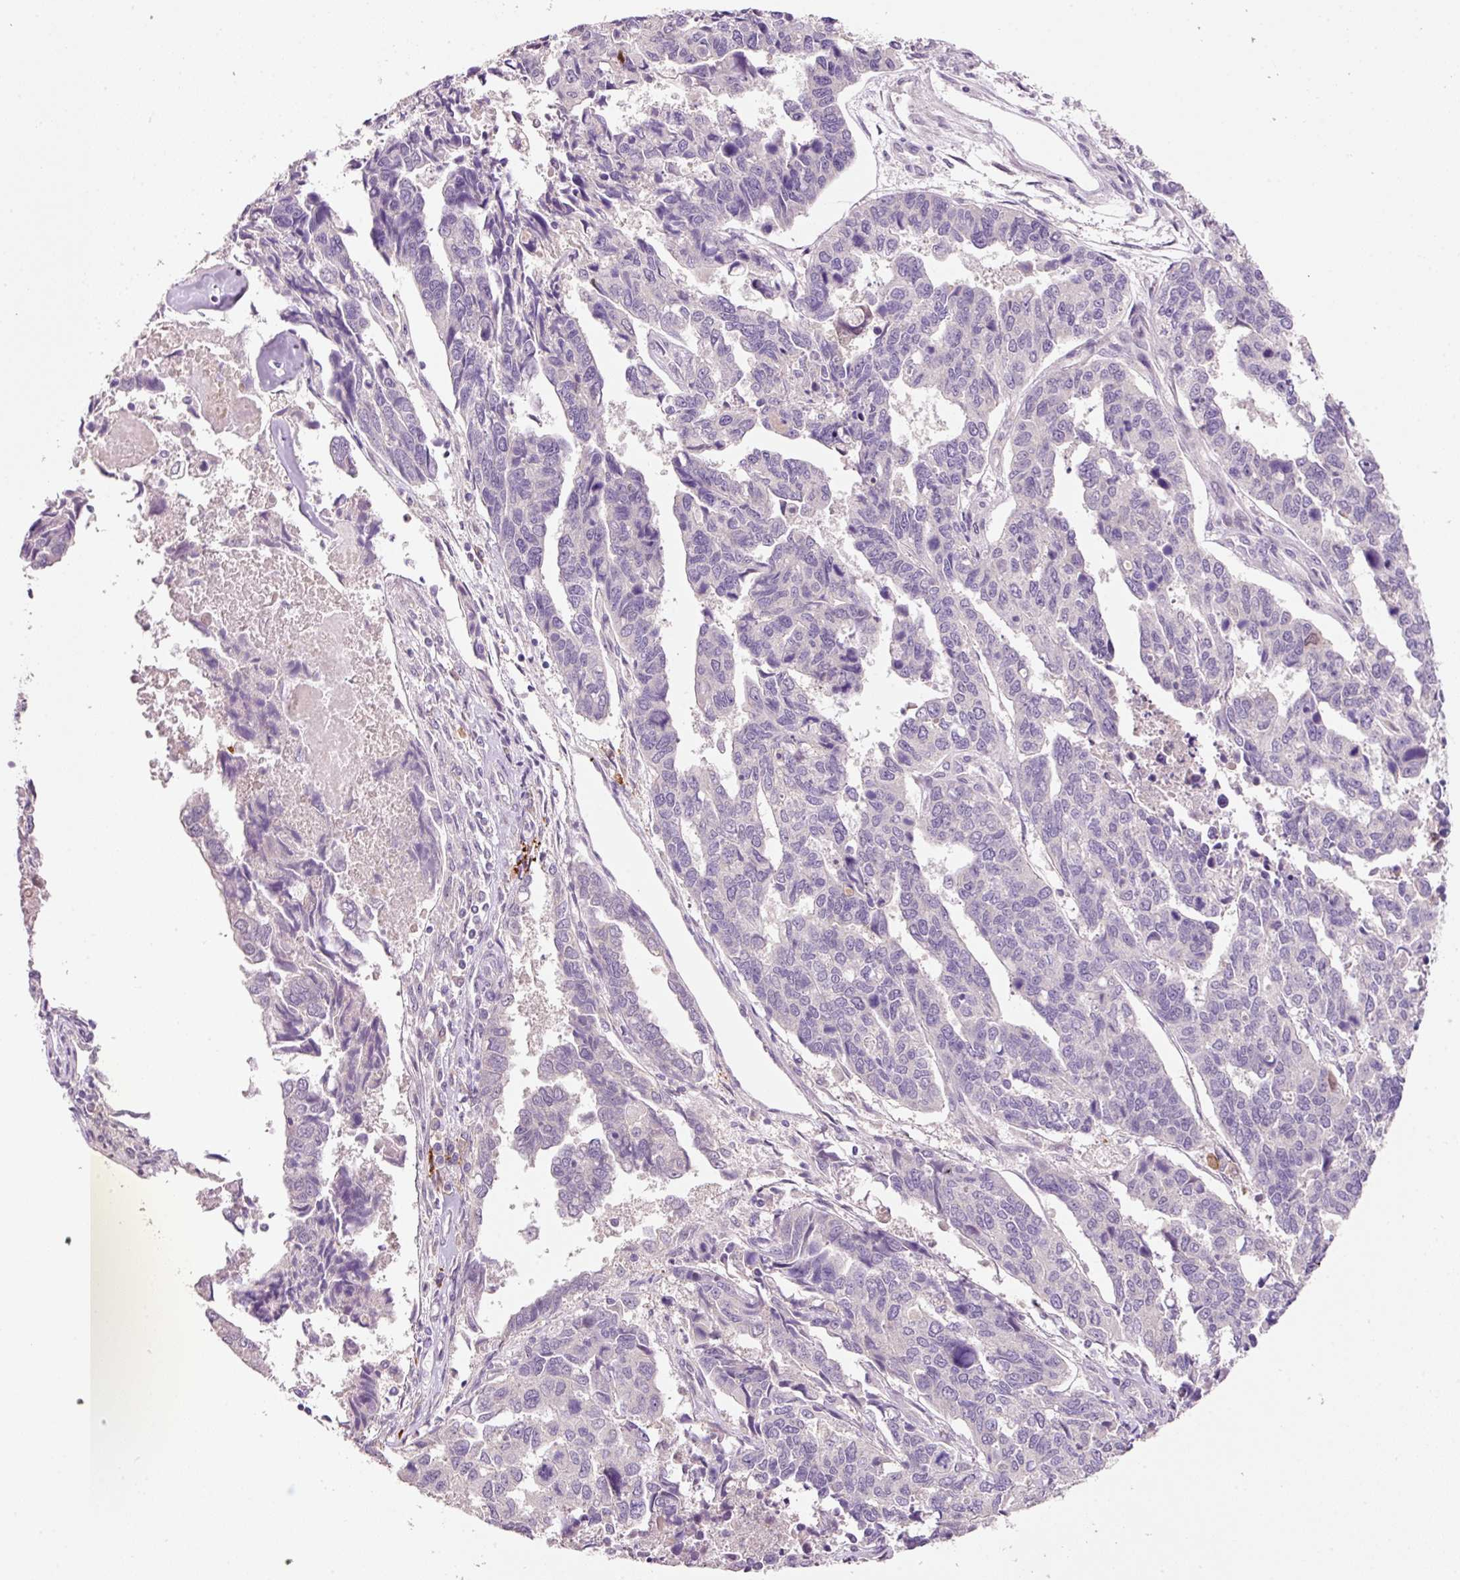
{"staining": {"intensity": "negative", "quantity": "none", "location": "none"}, "tissue": "endometrial cancer", "cell_type": "Tumor cells", "image_type": "cancer", "snomed": [{"axis": "morphology", "description": "Adenocarcinoma, NOS"}, {"axis": "topography", "description": "Endometrium"}], "caption": "Immunohistochemistry (IHC) of human adenocarcinoma (endometrial) displays no expression in tumor cells.", "gene": "TENT5C", "patient": {"sex": "female", "age": 73}}